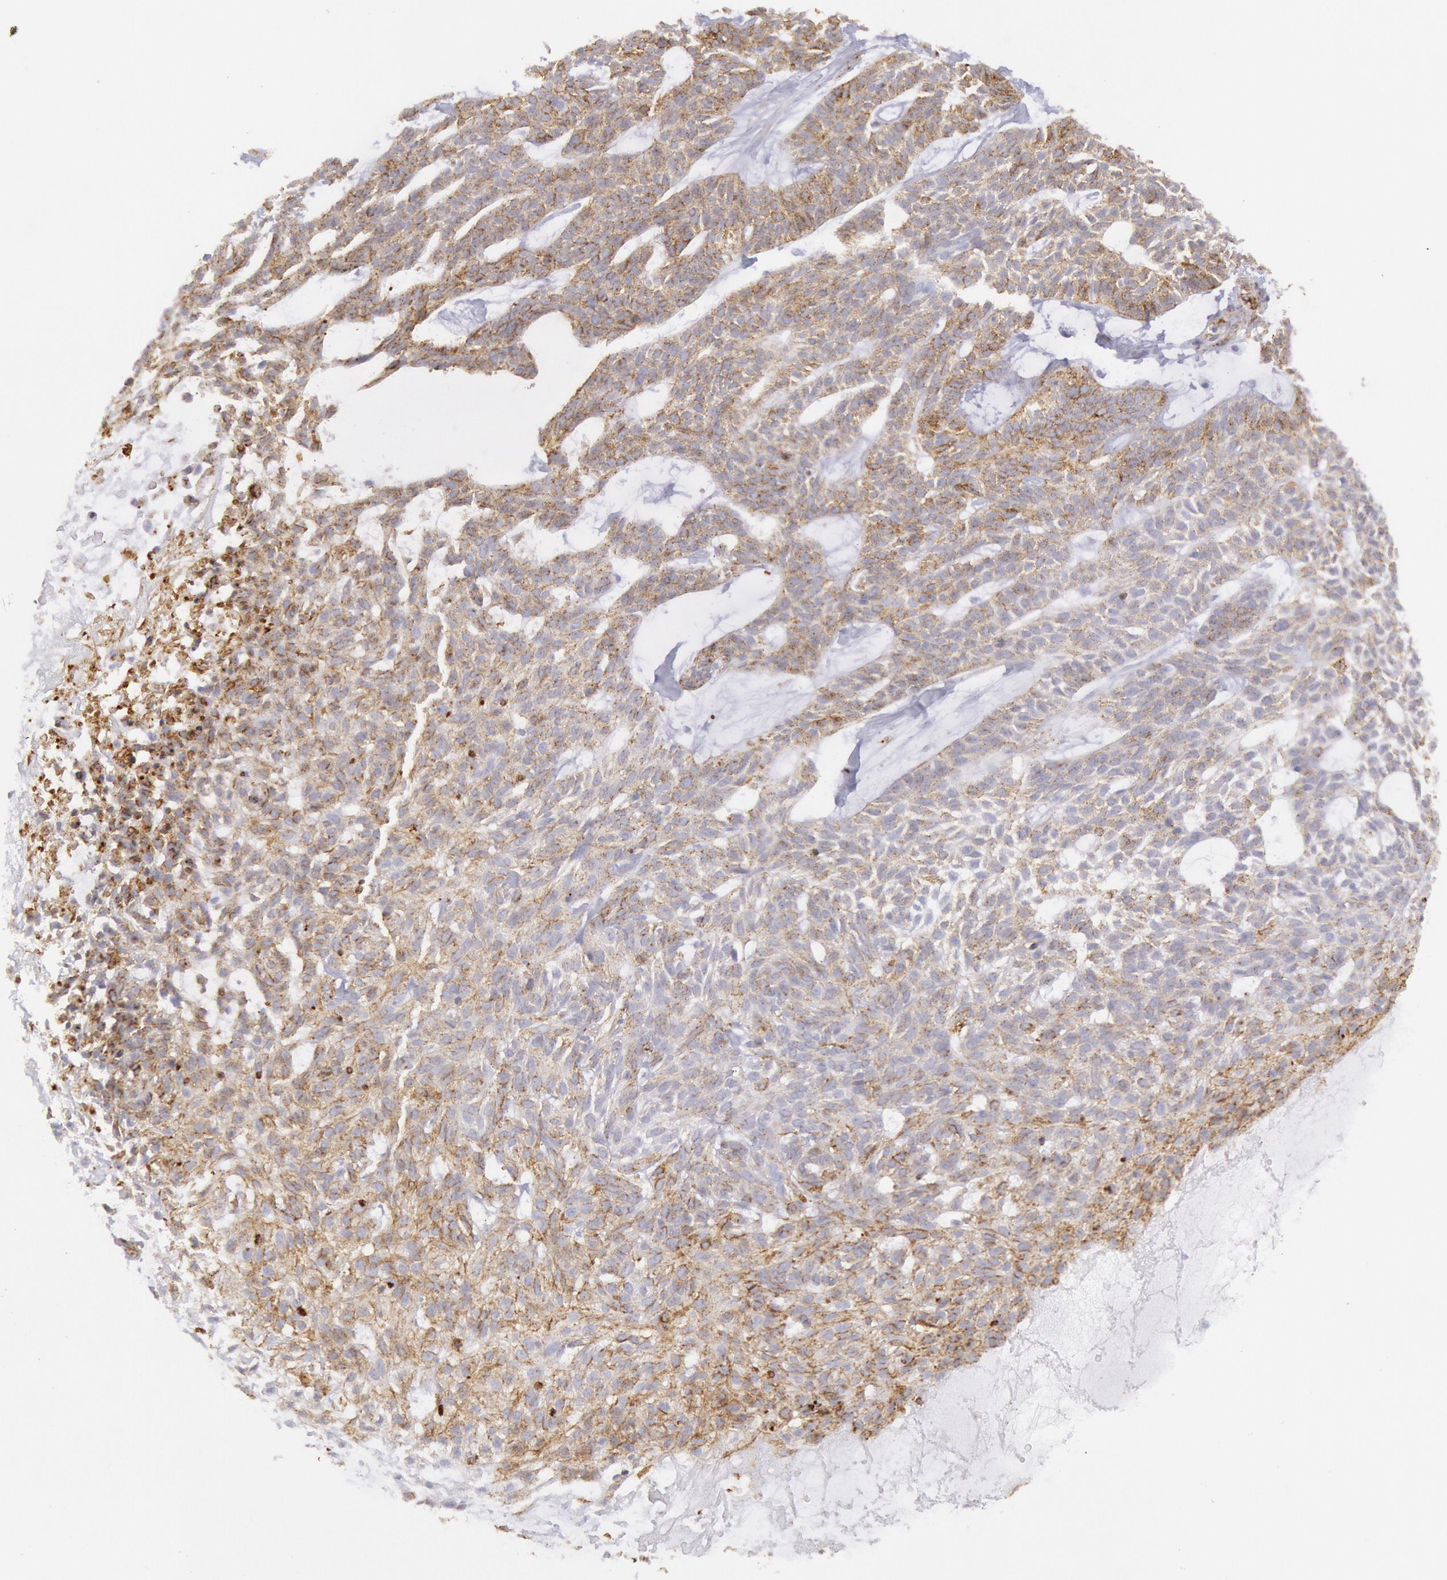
{"staining": {"intensity": "weak", "quantity": "25%-75%", "location": "cytoplasmic/membranous"}, "tissue": "skin cancer", "cell_type": "Tumor cells", "image_type": "cancer", "snomed": [{"axis": "morphology", "description": "Basal cell carcinoma"}, {"axis": "topography", "description": "Skin"}], "caption": "Basal cell carcinoma (skin) stained with a brown dye exhibits weak cytoplasmic/membranous positive expression in about 25%-75% of tumor cells.", "gene": "CDH13", "patient": {"sex": "male", "age": 75}}